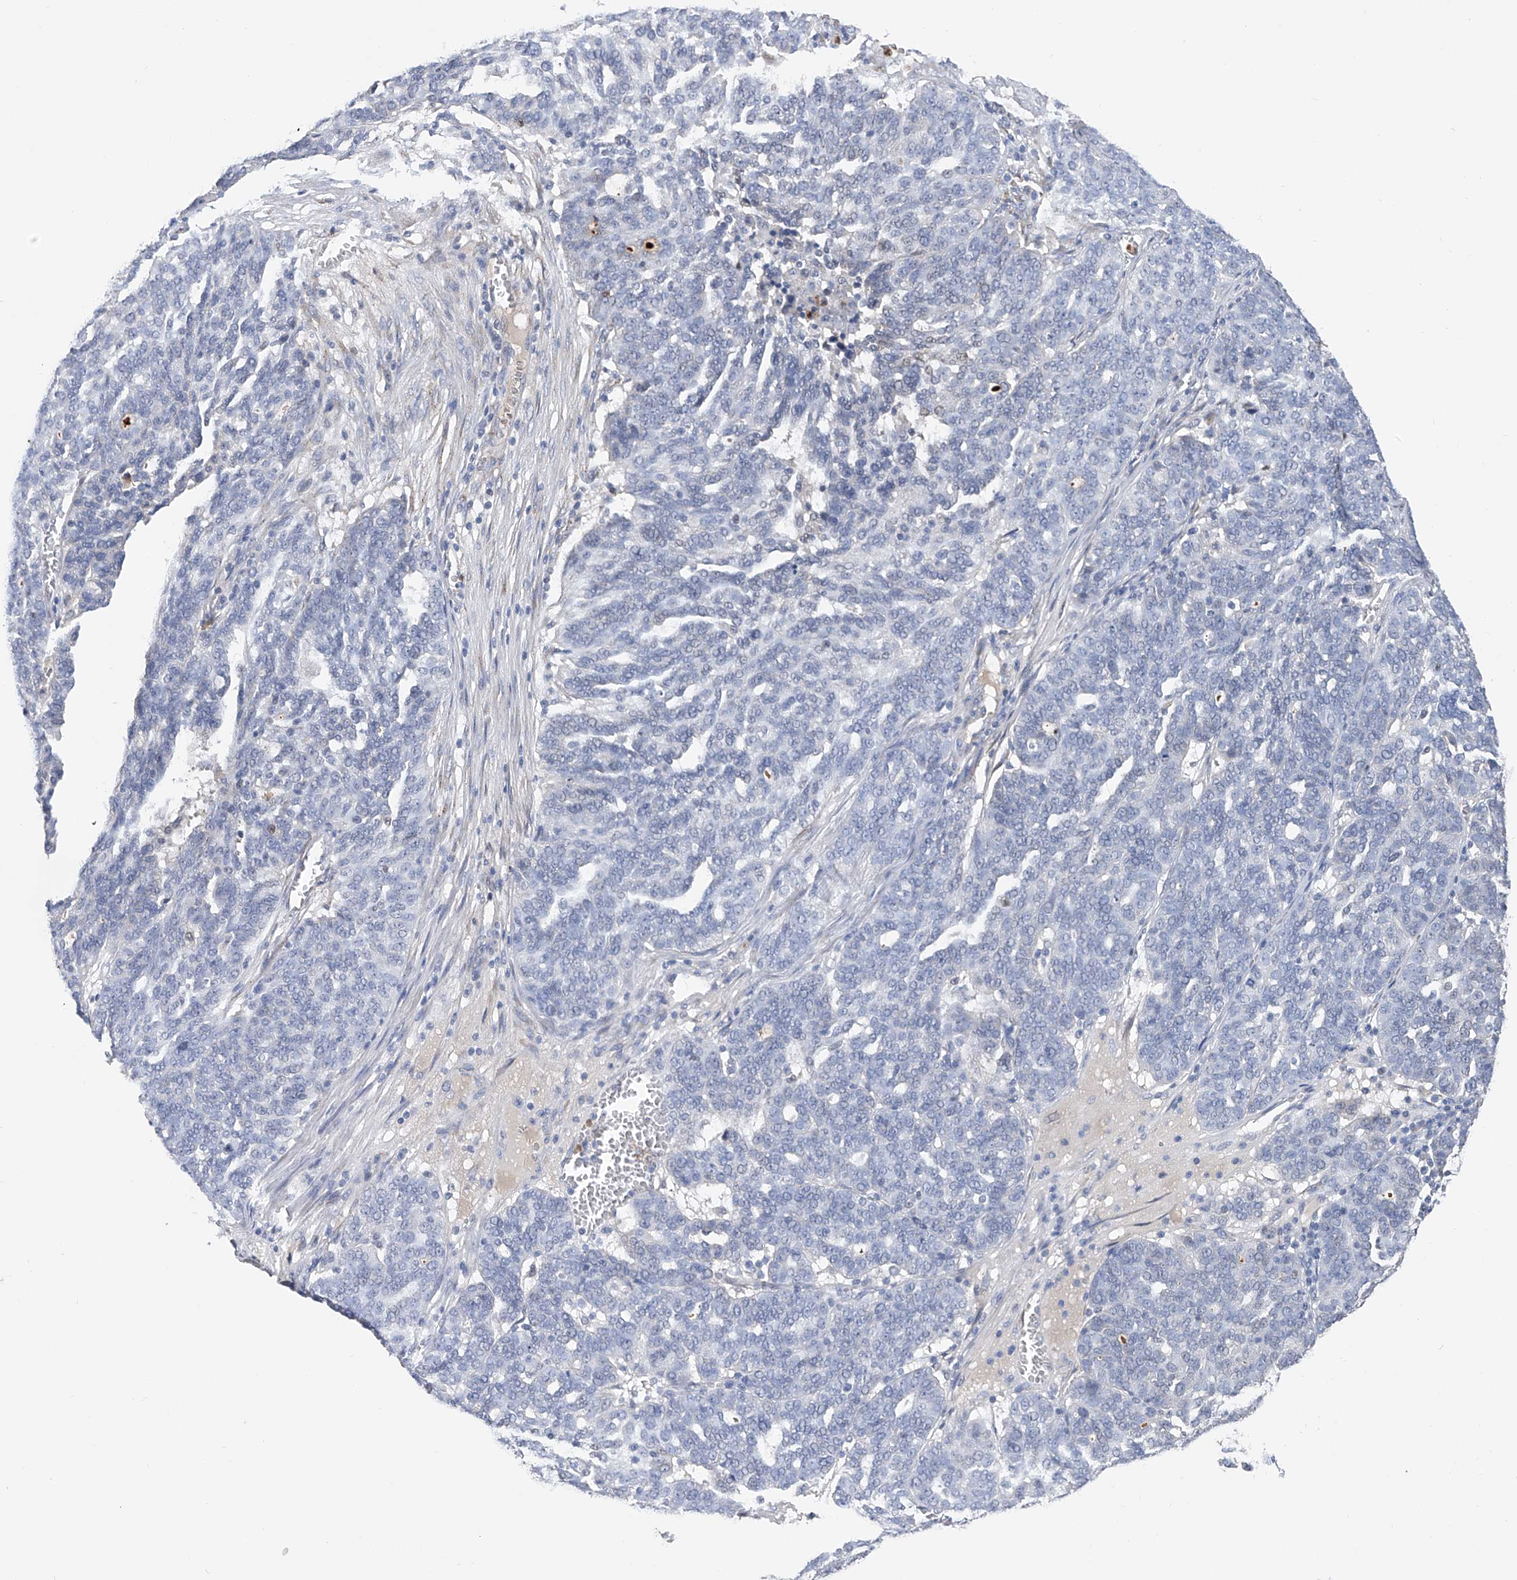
{"staining": {"intensity": "negative", "quantity": "none", "location": "none"}, "tissue": "ovarian cancer", "cell_type": "Tumor cells", "image_type": "cancer", "snomed": [{"axis": "morphology", "description": "Cystadenocarcinoma, serous, NOS"}, {"axis": "topography", "description": "Ovary"}], "caption": "The image exhibits no staining of tumor cells in ovarian cancer. Nuclei are stained in blue.", "gene": "PHF20", "patient": {"sex": "female", "age": 59}}